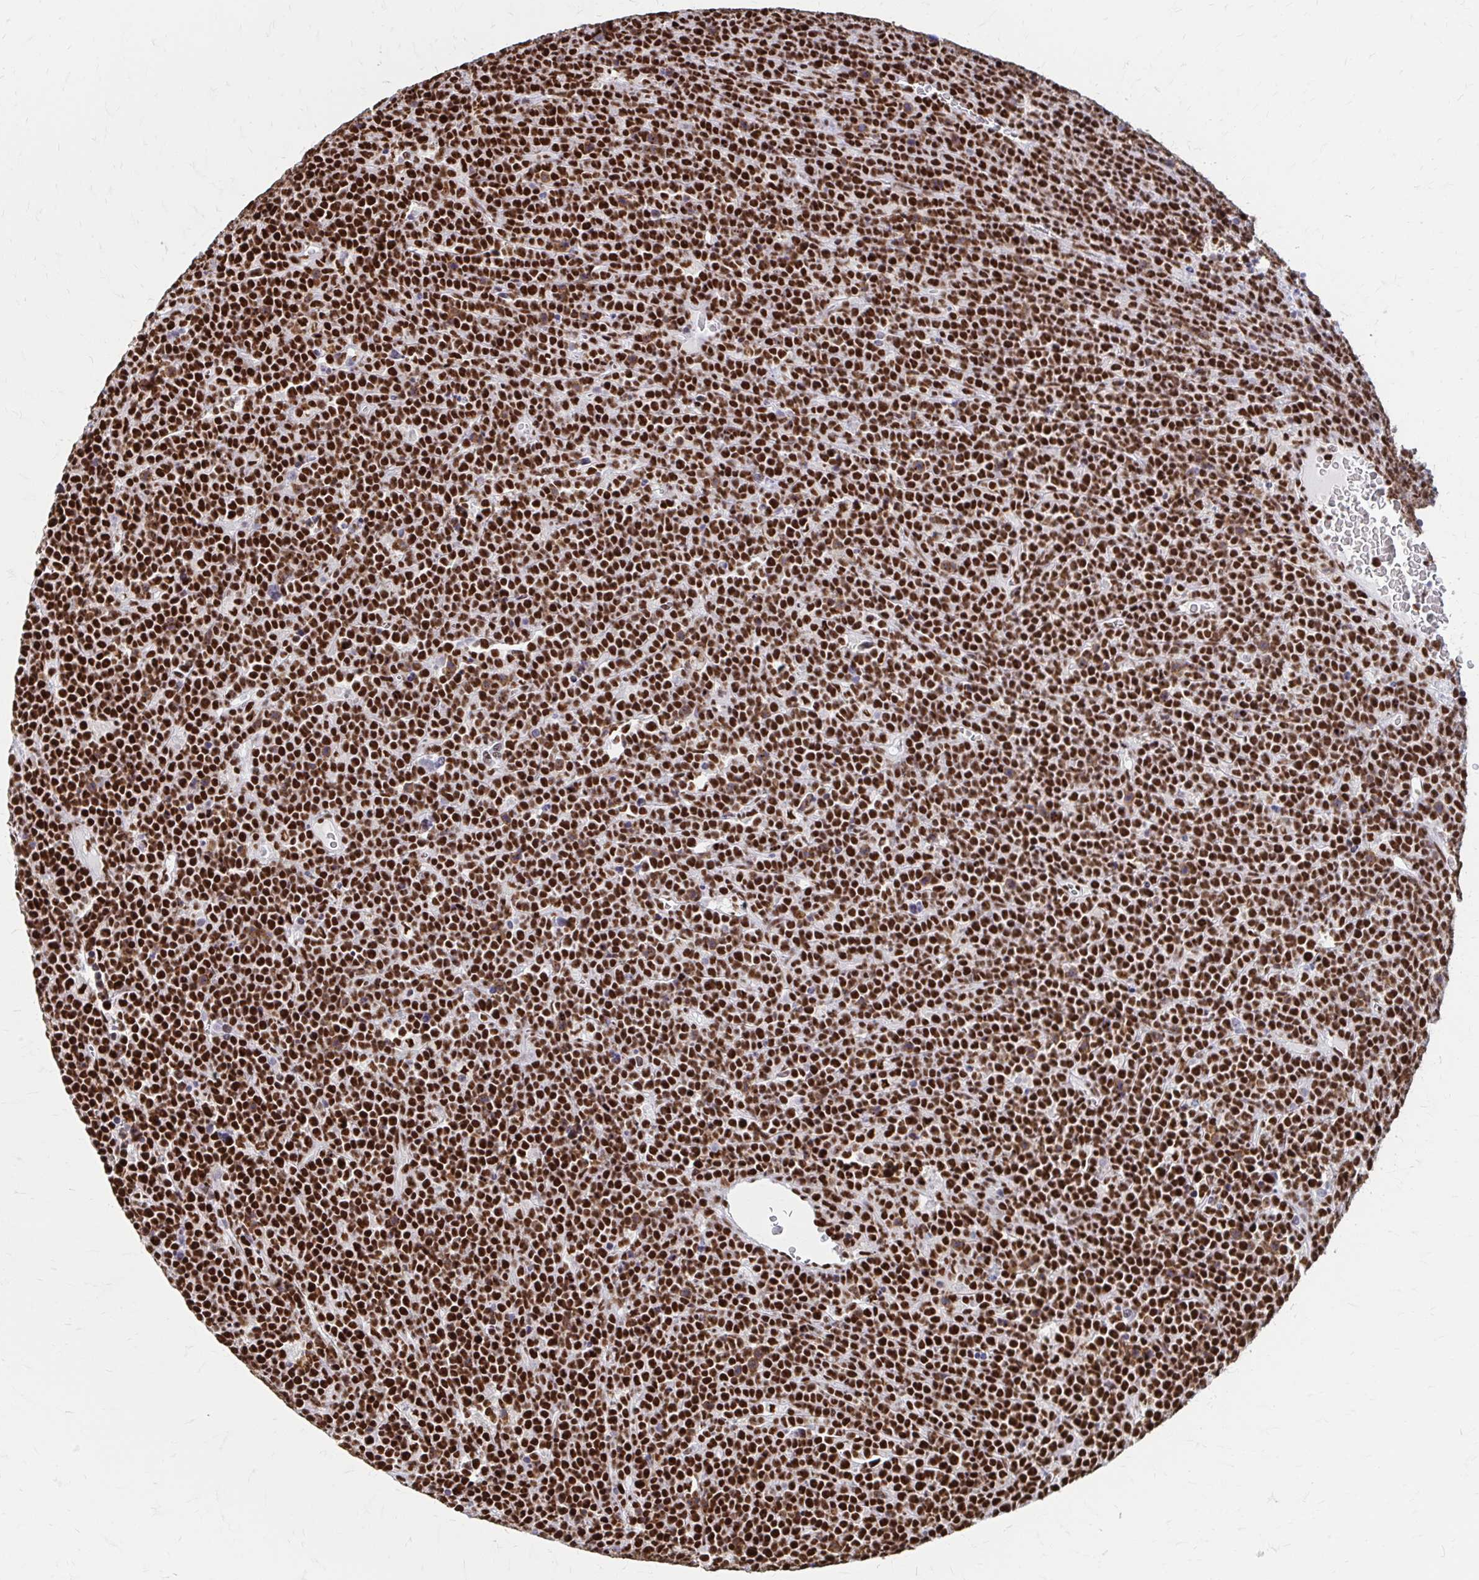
{"staining": {"intensity": "strong", "quantity": ">75%", "location": "nuclear"}, "tissue": "lymphoma", "cell_type": "Tumor cells", "image_type": "cancer", "snomed": [{"axis": "morphology", "description": "Malignant lymphoma, non-Hodgkin's type, High grade"}, {"axis": "topography", "description": "Ovary"}], "caption": "Tumor cells display high levels of strong nuclear staining in approximately >75% of cells in human high-grade malignant lymphoma, non-Hodgkin's type. (DAB (3,3'-diaminobenzidine) IHC, brown staining for protein, blue staining for nuclei).", "gene": "CNKSR3", "patient": {"sex": "female", "age": 56}}